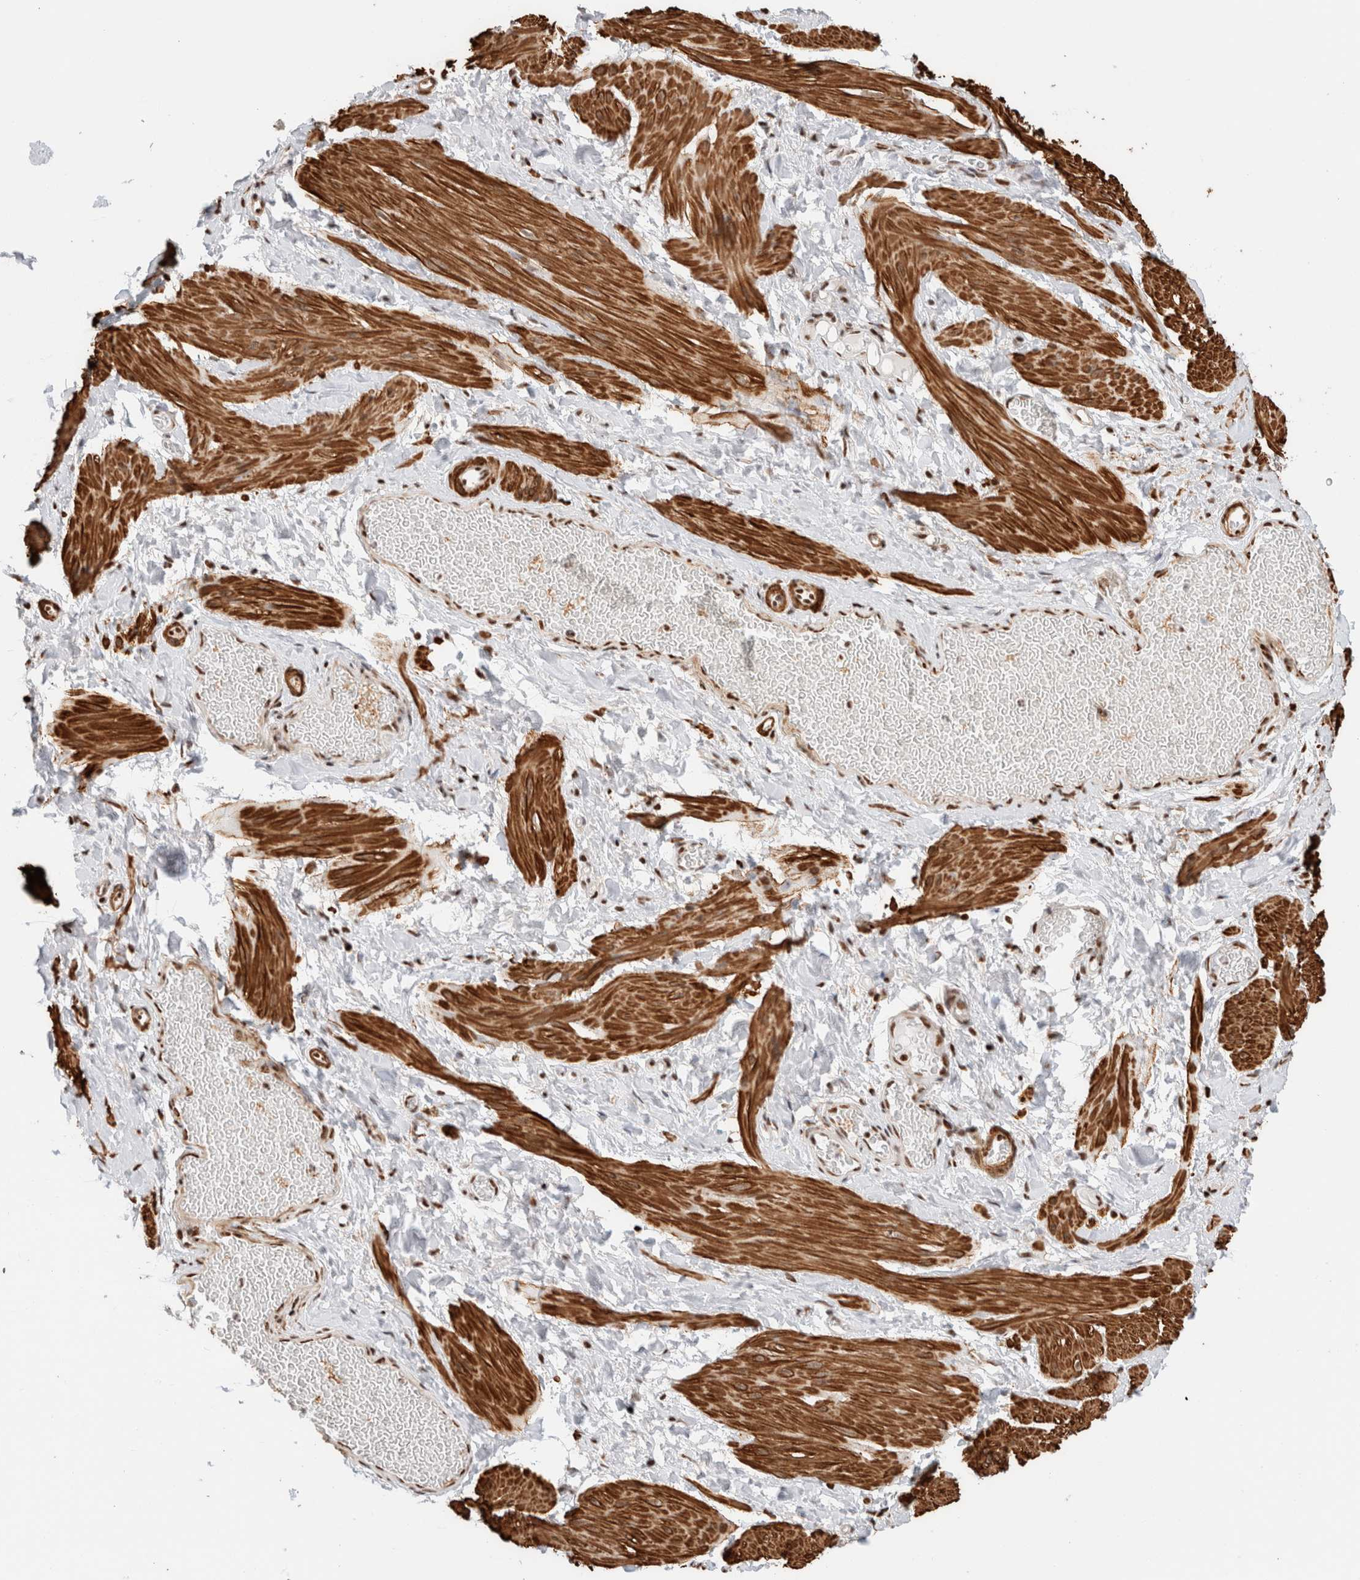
{"staining": {"intensity": "strong", "quantity": ">75%", "location": "cytoplasmic/membranous"}, "tissue": "smooth muscle", "cell_type": "Smooth muscle cells", "image_type": "normal", "snomed": [{"axis": "morphology", "description": "Normal tissue, NOS"}, {"axis": "topography", "description": "Smooth muscle"}], "caption": "A brown stain shows strong cytoplasmic/membranous expression of a protein in smooth muscle cells of unremarkable smooth muscle. The staining was performed using DAB (3,3'-diaminobenzidine), with brown indicating positive protein expression. Nuclei are stained blue with hematoxylin.", "gene": "ID3", "patient": {"sex": "male", "age": 16}}